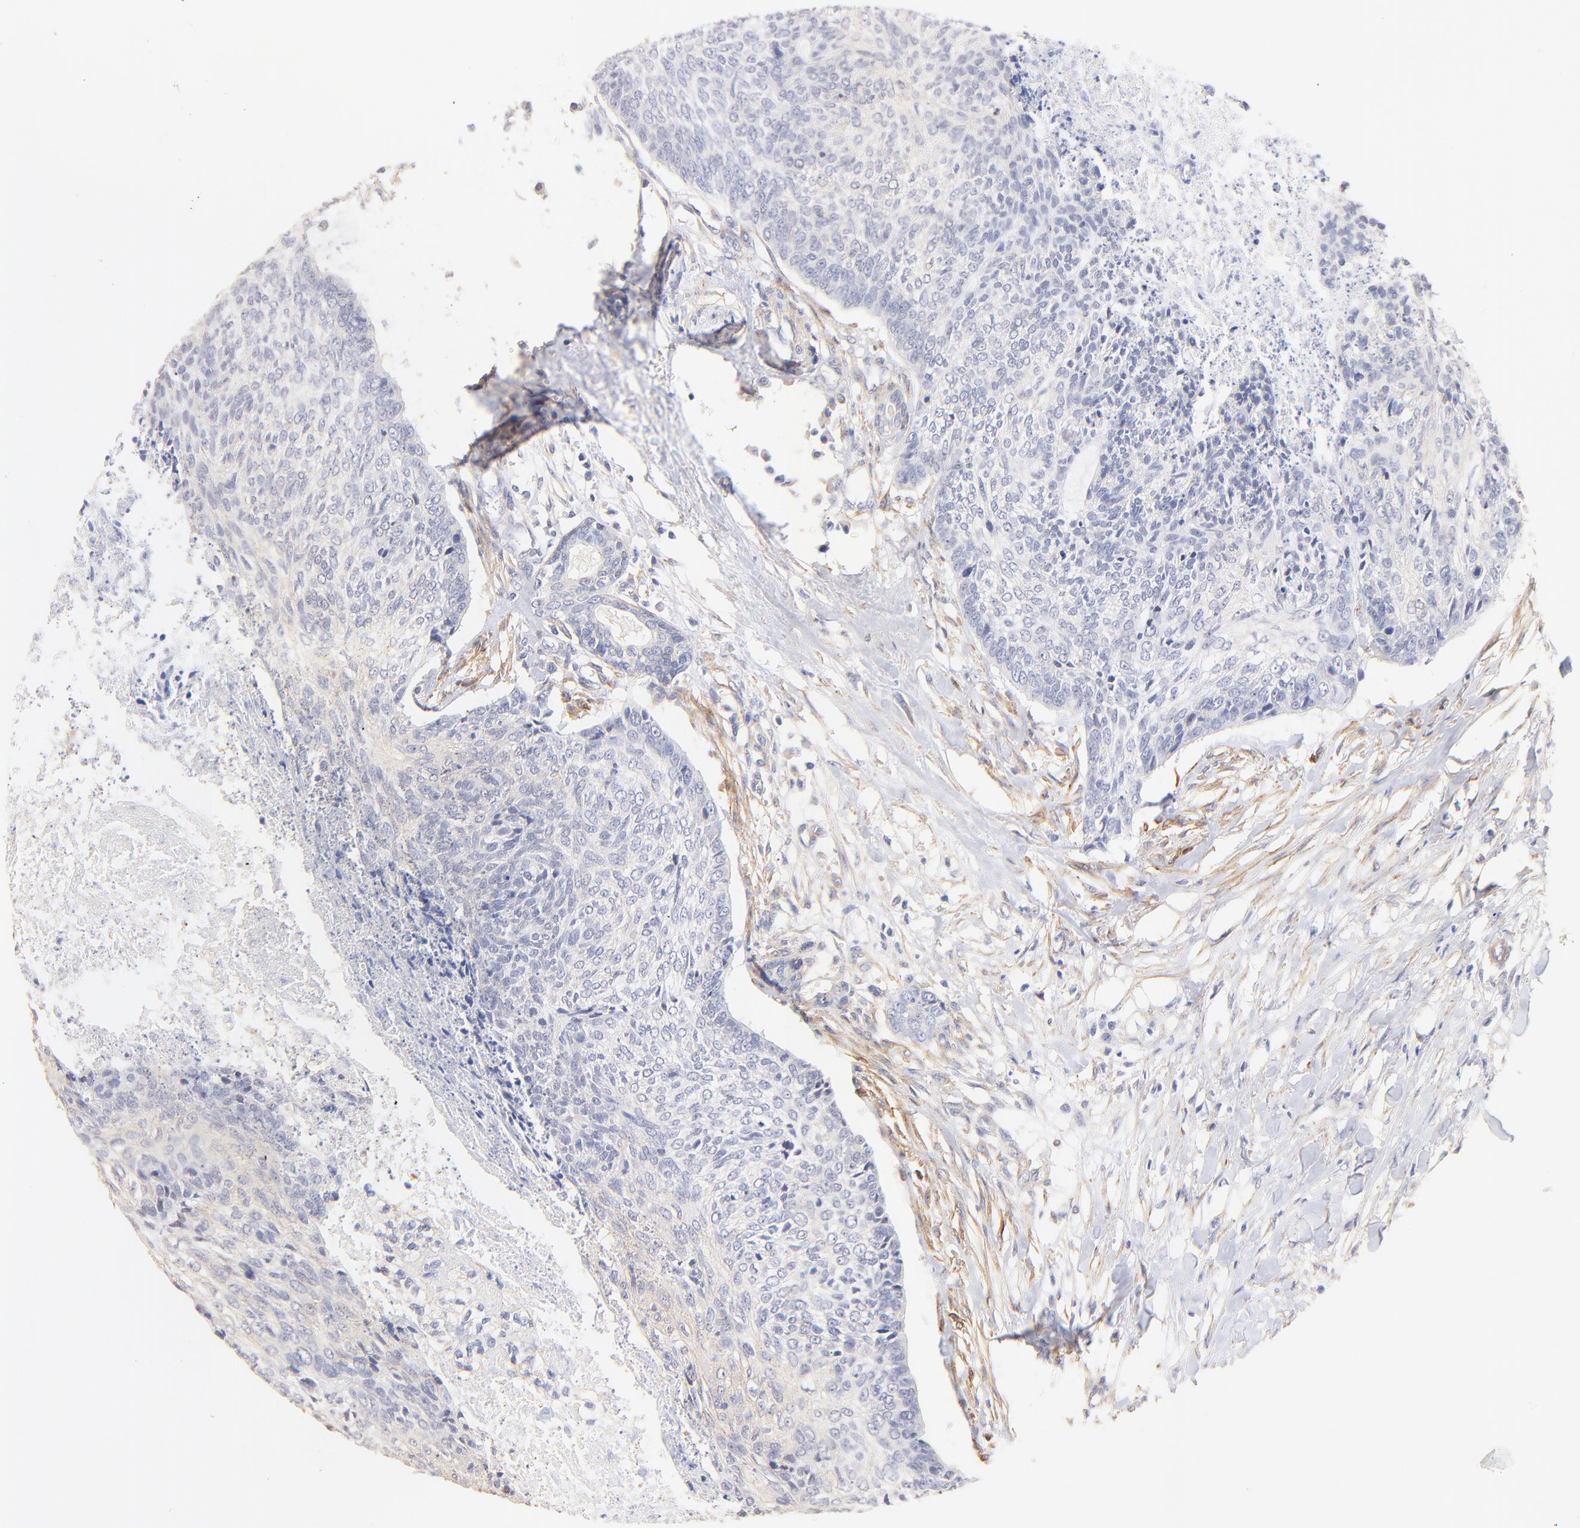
{"staining": {"intensity": "negative", "quantity": "none", "location": "none"}, "tissue": "head and neck cancer", "cell_type": "Tumor cells", "image_type": "cancer", "snomed": [{"axis": "morphology", "description": "Squamous cell carcinoma, NOS"}, {"axis": "topography", "description": "Salivary gland"}, {"axis": "topography", "description": "Head-Neck"}], "caption": "Immunohistochemical staining of human head and neck cancer (squamous cell carcinoma) reveals no significant positivity in tumor cells.", "gene": "ACTRT1", "patient": {"sex": "male", "age": 70}}